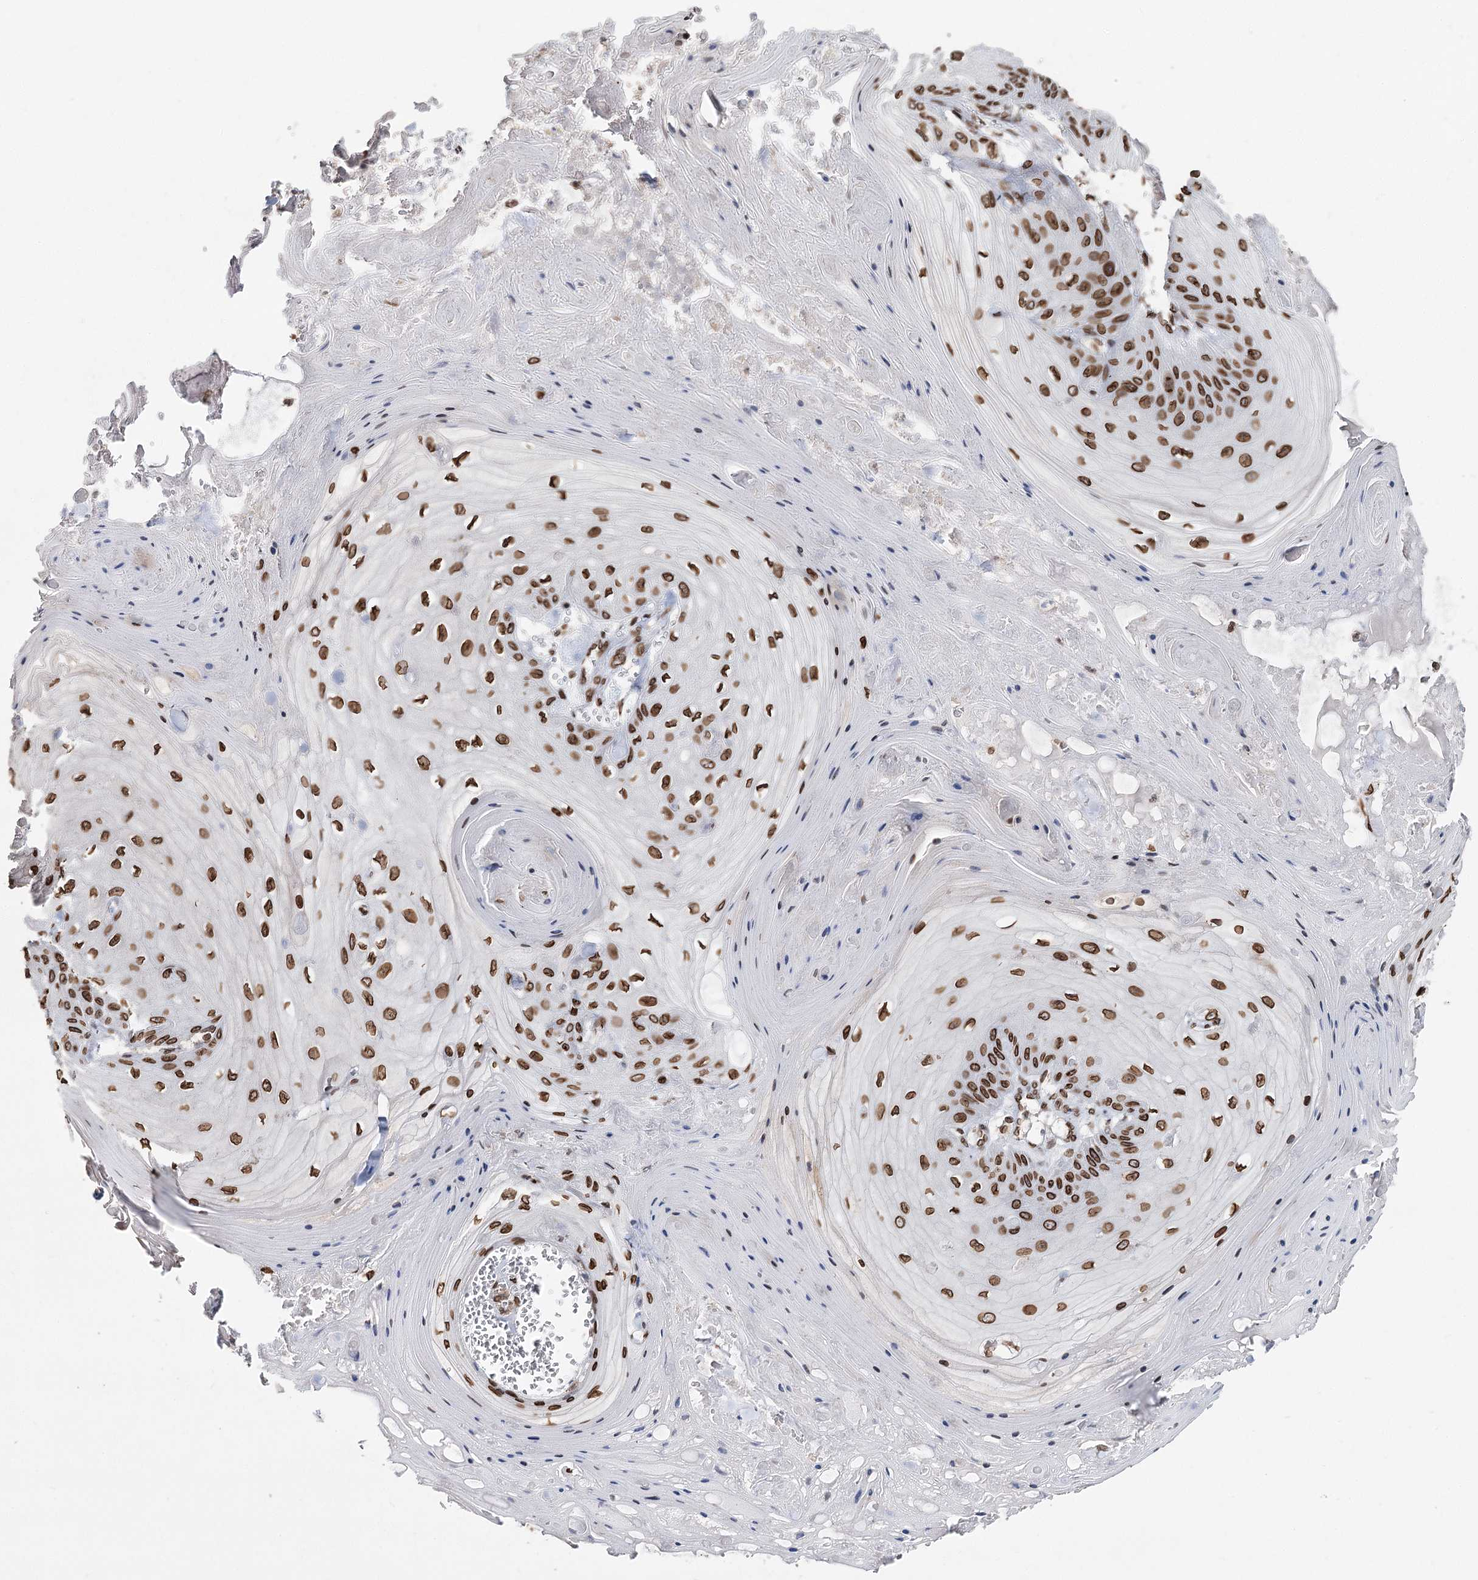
{"staining": {"intensity": "strong", "quantity": ">75%", "location": "cytoplasmic/membranous,nuclear"}, "tissue": "skin cancer", "cell_type": "Tumor cells", "image_type": "cancer", "snomed": [{"axis": "morphology", "description": "Squamous cell carcinoma, NOS"}, {"axis": "topography", "description": "Skin"}], "caption": "Brown immunohistochemical staining in human skin cancer (squamous cell carcinoma) reveals strong cytoplasmic/membranous and nuclear expression in about >75% of tumor cells. (IHC, brightfield microscopy, high magnification).", "gene": "KIAA0930", "patient": {"sex": "male", "age": 74}}